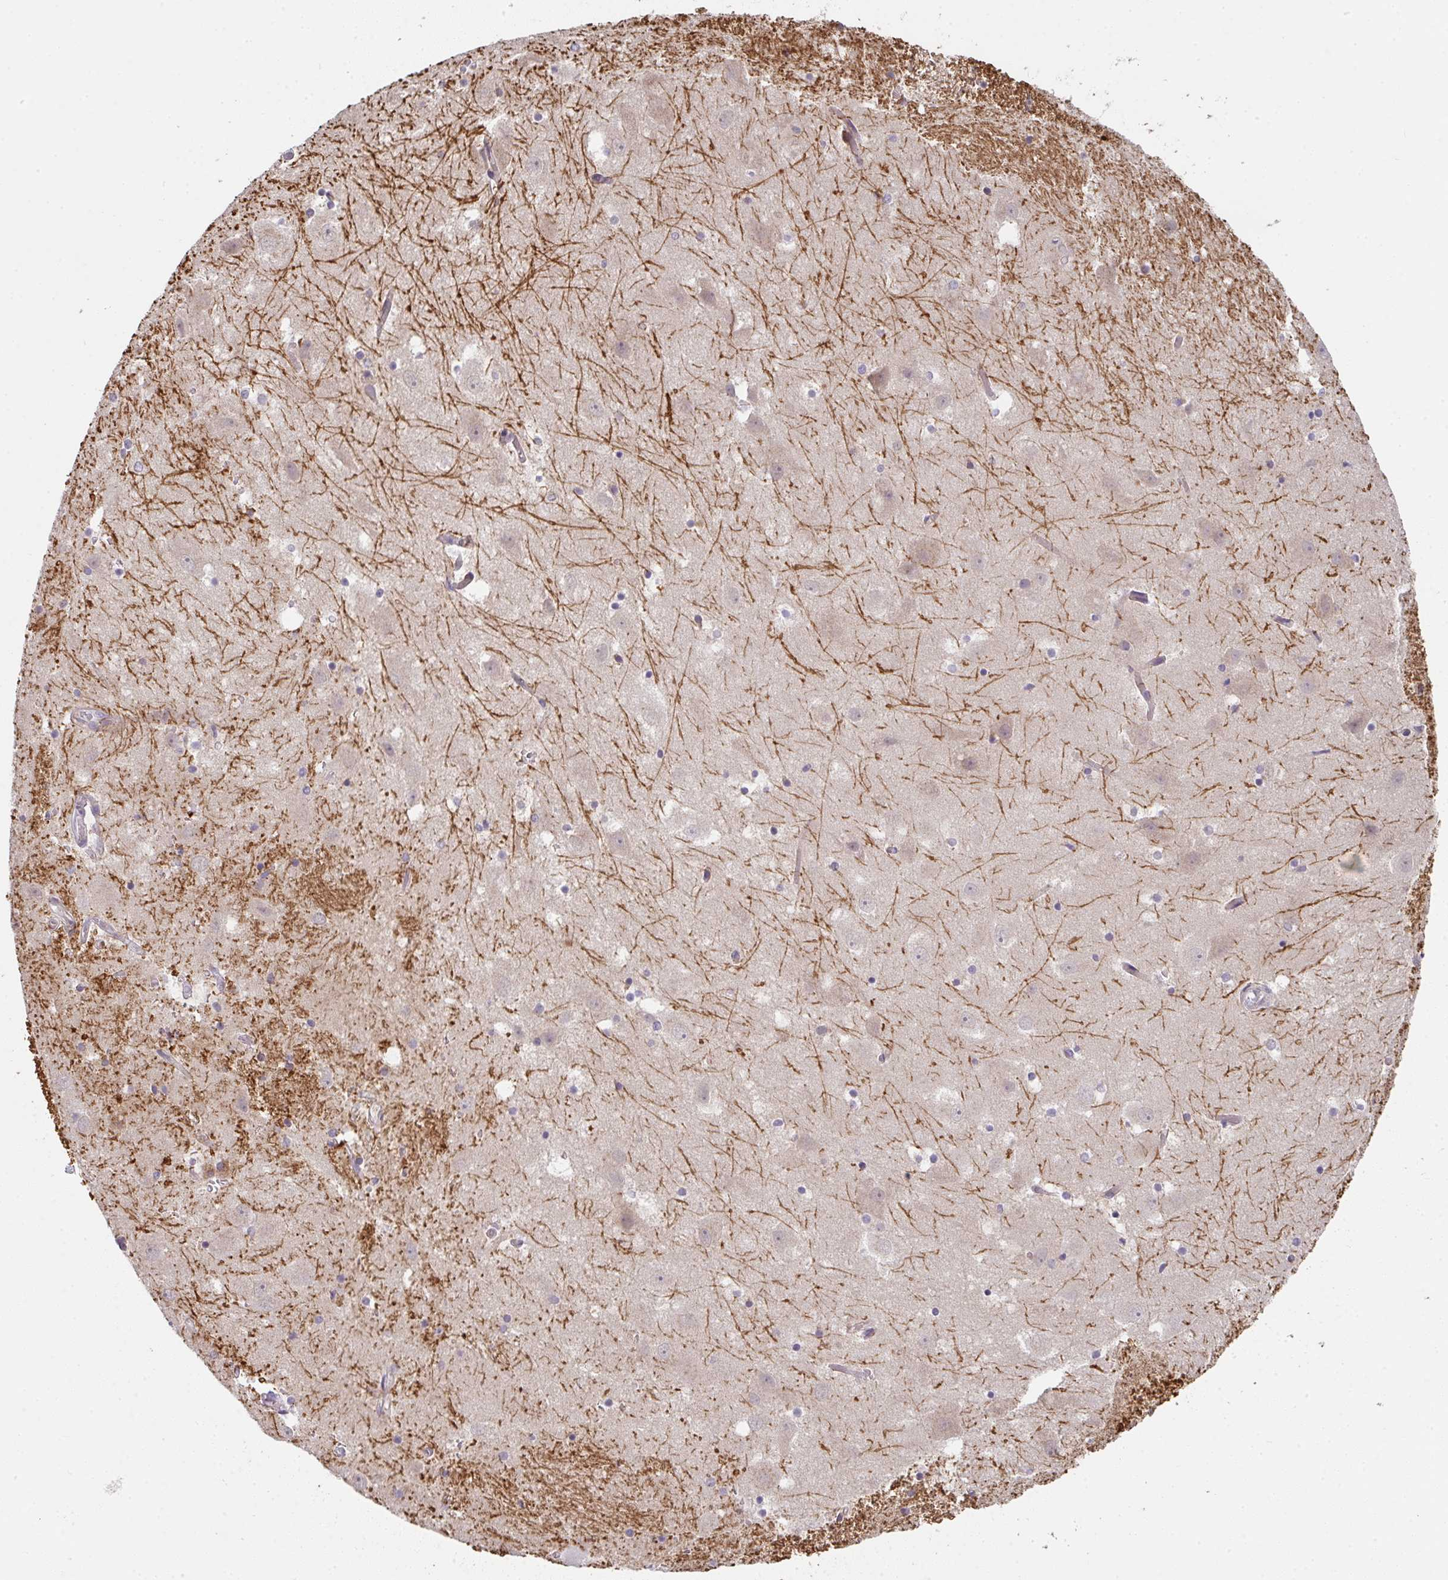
{"staining": {"intensity": "weak", "quantity": "25%-75%", "location": "cytoplasmic/membranous"}, "tissue": "hippocampus", "cell_type": "Glial cells", "image_type": "normal", "snomed": [{"axis": "morphology", "description": "Normal tissue, NOS"}, {"axis": "topography", "description": "Hippocampus"}], "caption": "Protein expression analysis of benign human hippocampus reveals weak cytoplasmic/membranous expression in about 25%-75% of glial cells. The protein is stained brown, and the nuclei are stained in blue (DAB IHC with brightfield microscopy, high magnification).", "gene": "TSPAN31", "patient": {"sex": "female", "age": 52}}